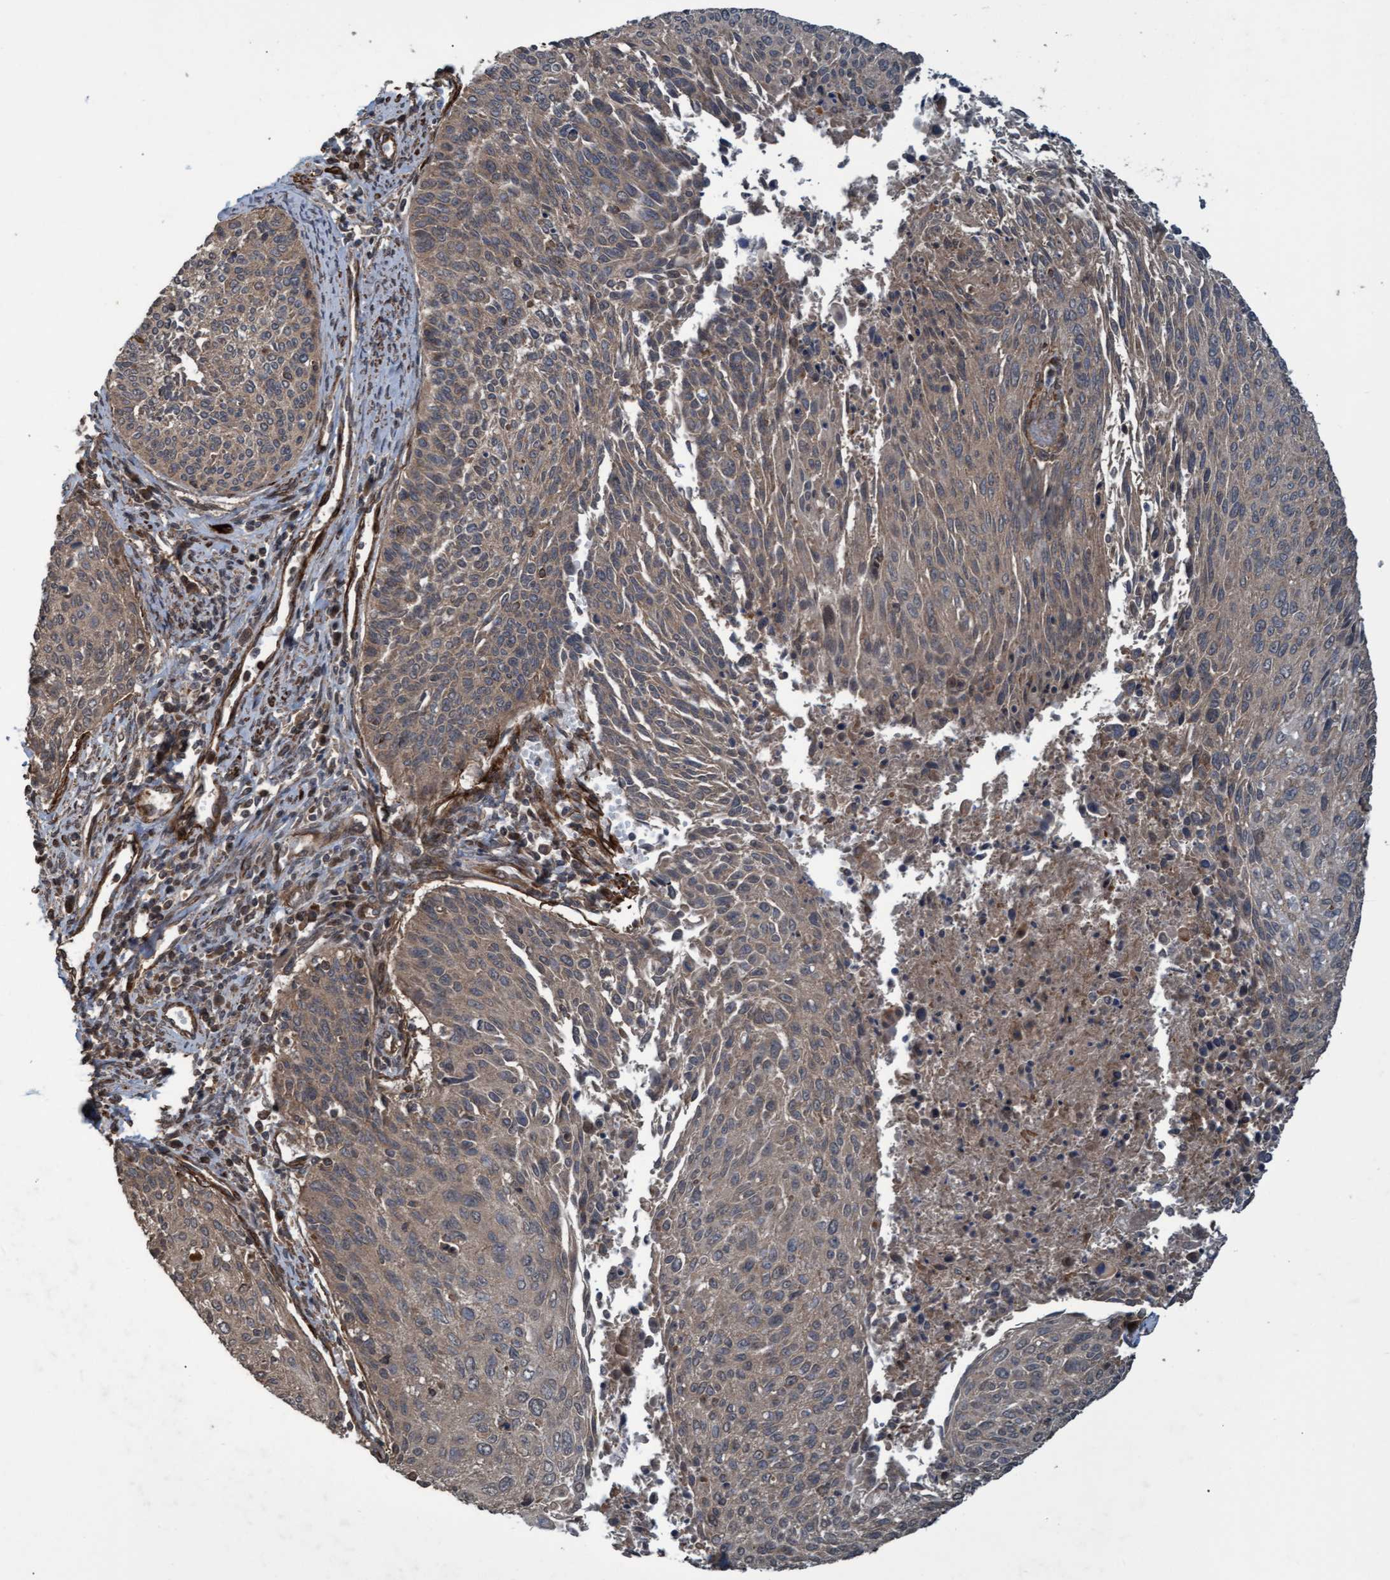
{"staining": {"intensity": "weak", "quantity": "25%-75%", "location": "cytoplasmic/membranous"}, "tissue": "cervical cancer", "cell_type": "Tumor cells", "image_type": "cancer", "snomed": [{"axis": "morphology", "description": "Squamous cell carcinoma, NOS"}, {"axis": "topography", "description": "Cervix"}], "caption": "Cervical squamous cell carcinoma stained with DAB immunohistochemistry demonstrates low levels of weak cytoplasmic/membranous positivity in approximately 25%-75% of tumor cells. The staining was performed using DAB, with brown indicating positive protein expression. Nuclei are stained blue with hematoxylin.", "gene": "GGT6", "patient": {"sex": "female", "age": 55}}